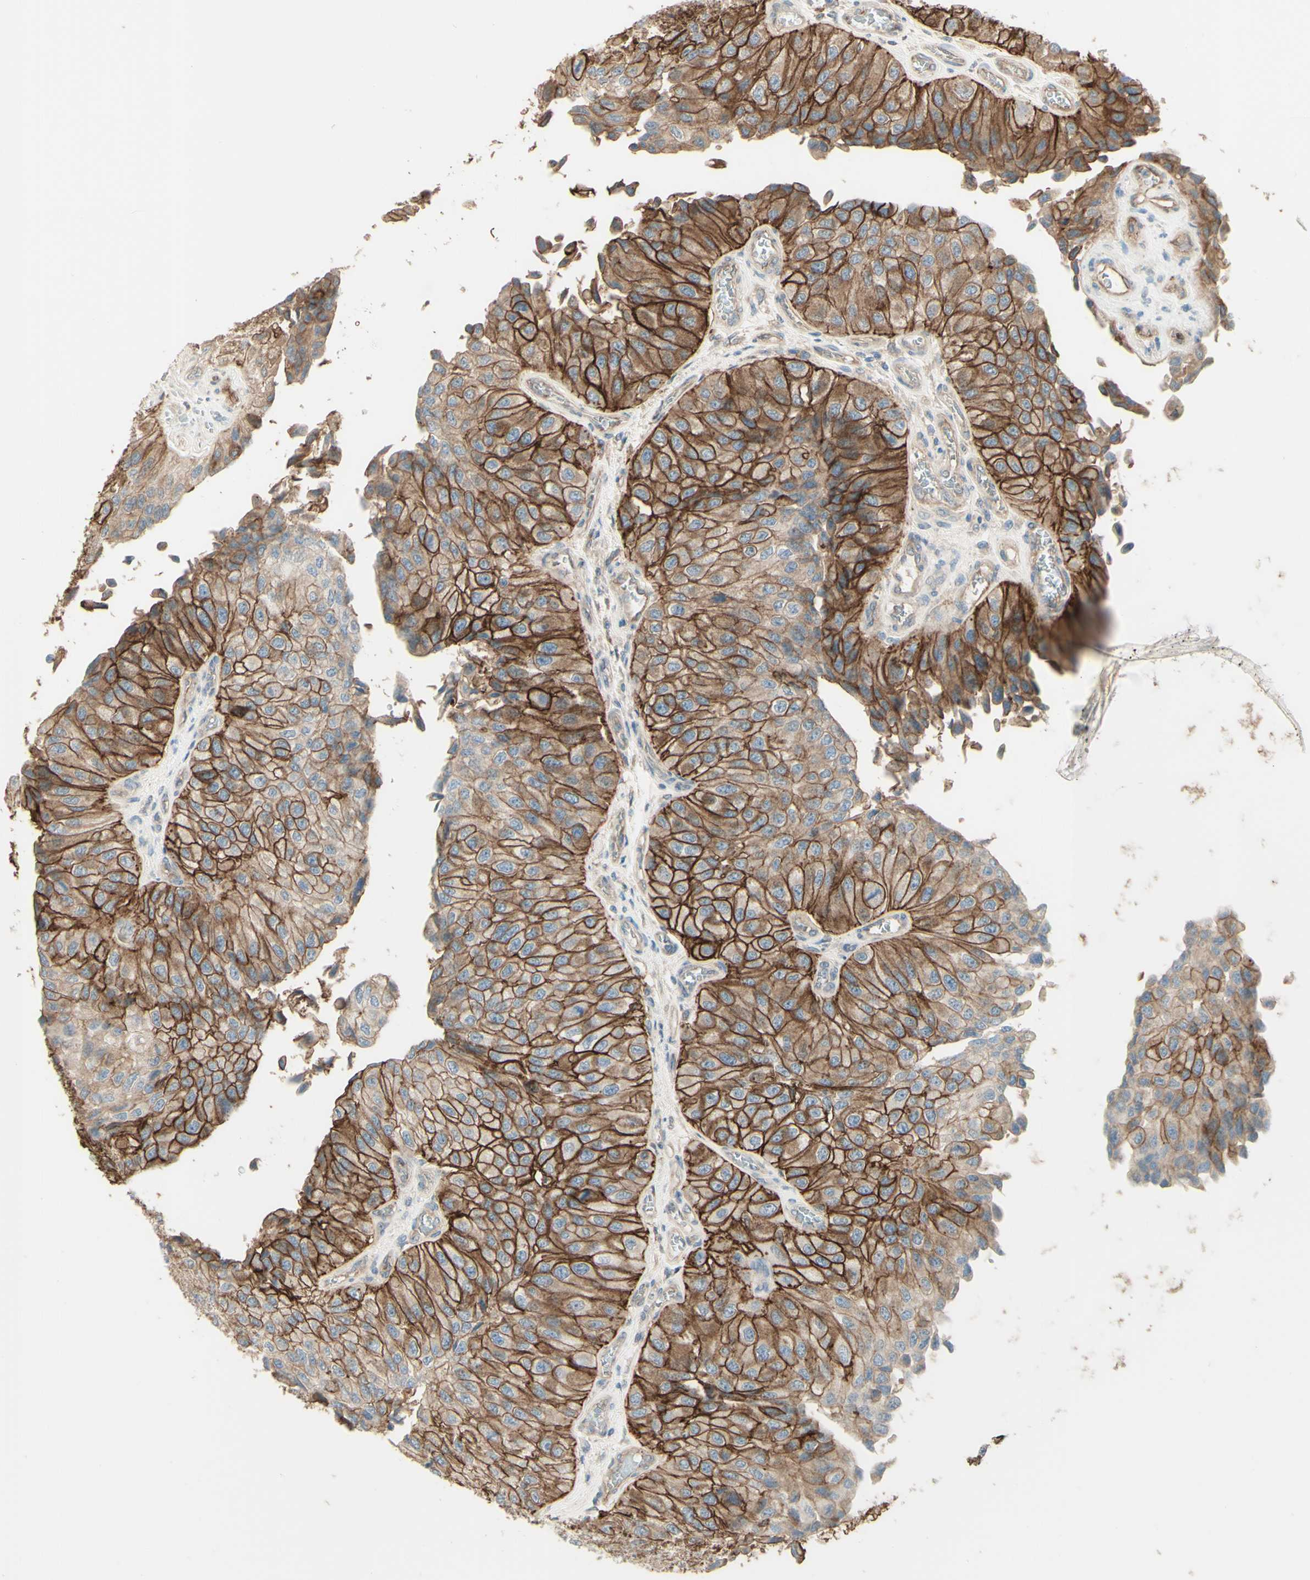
{"staining": {"intensity": "moderate", "quantity": ">75%", "location": "cytoplasmic/membranous"}, "tissue": "urothelial cancer", "cell_type": "Tumor cells", "image_type": "cancer", "snomed": [{"axis": "morphology", "description": "Urothelial carcinoma, High grade"}, {"axis": "topography", "description": "Kidney"}, {"axis": "topography", "description": "Urinary bladder"}], "caption": "IHC photomicrograph of neoplastic tissue: high-grade urothelial carcinoma stained using IHC demonstrates medium levels of moderate protein expression localized specifically in the cytoplasmic/membranous of tumor cells, appearing as a cytoplasmic/membranous brown color.", "gene": "RNF149", "patient": {"sex": "male", "age": 77}}